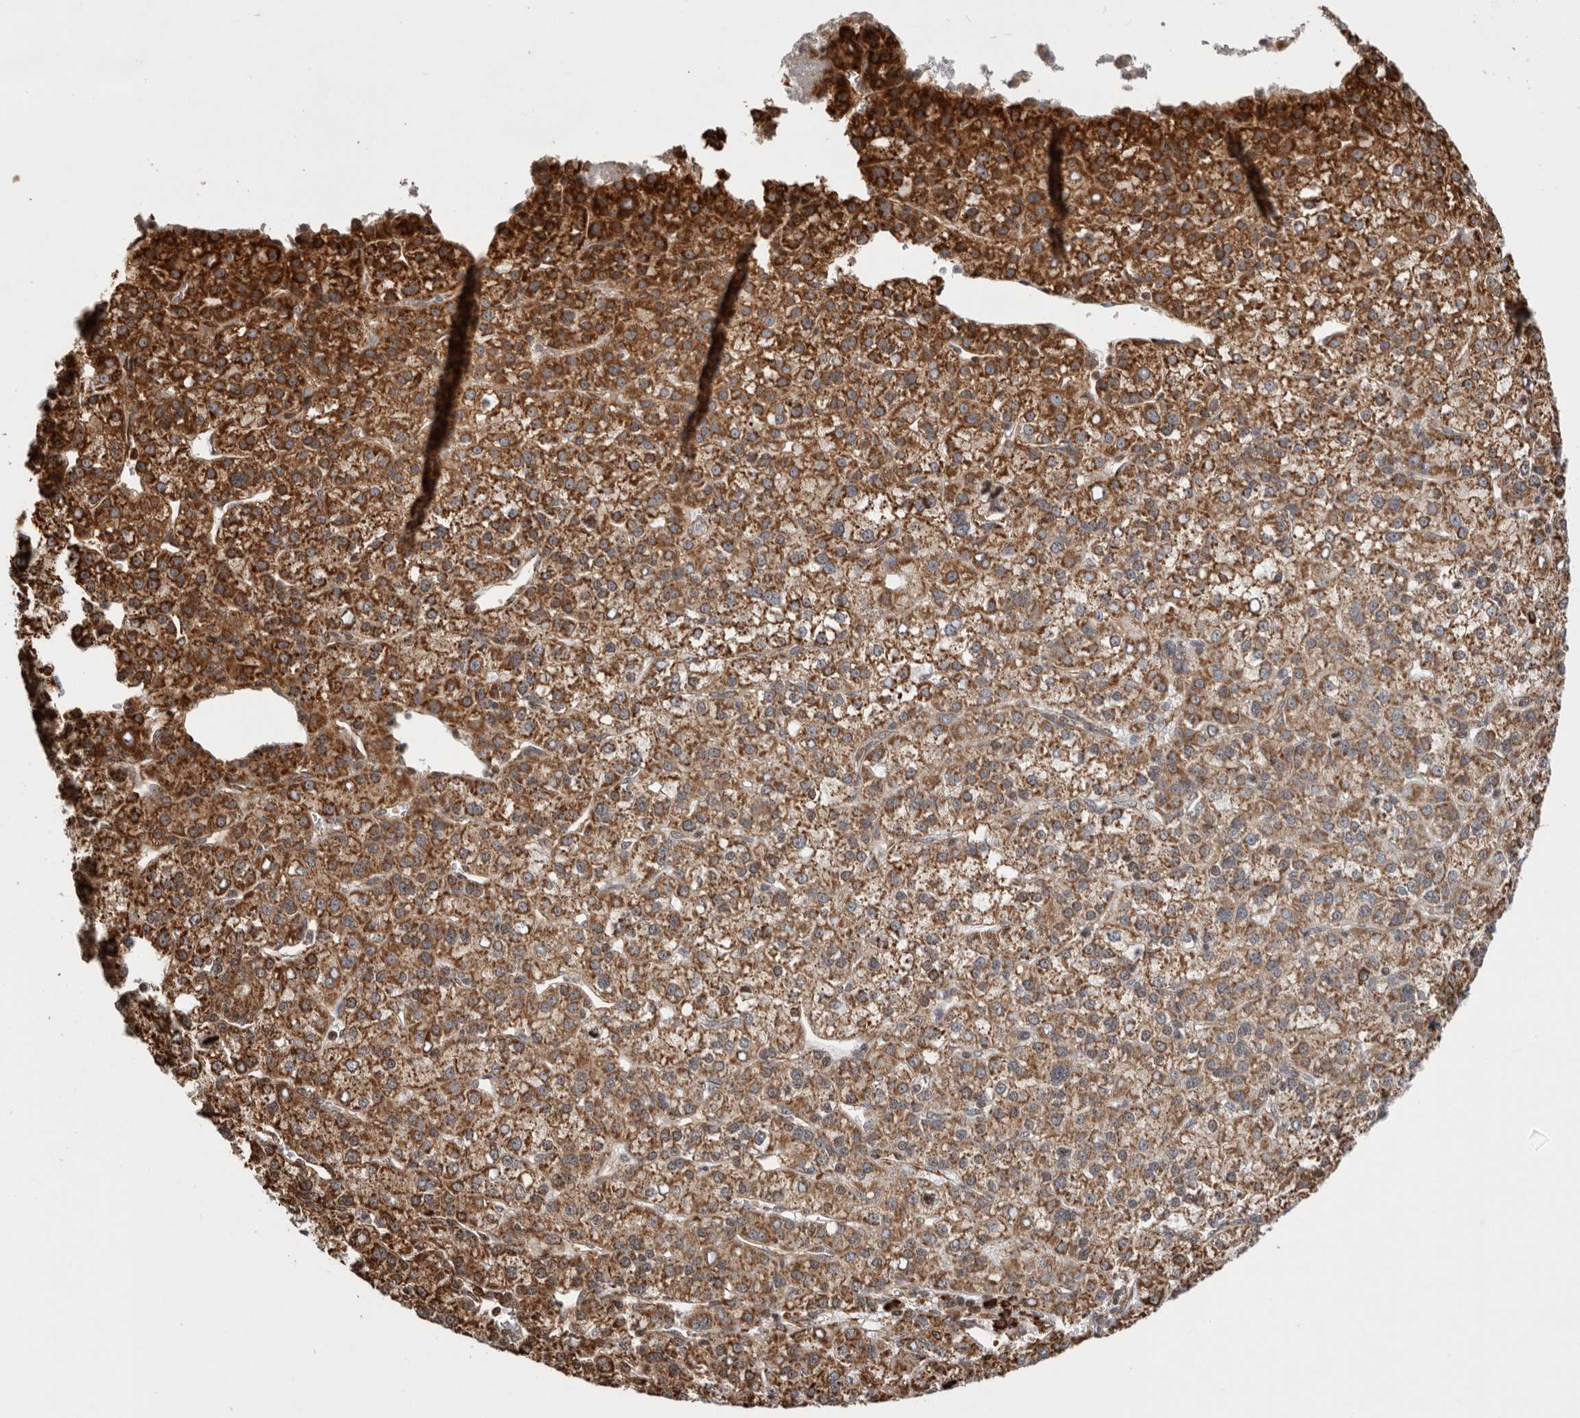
{"staining": {"intensity": "moderate", "quantity": ">75%", "location": "cytoplasmic/membranous"}, "tissue": "liver cancer", "cell_type": "Tumor cells", "image_type": "cancer", "snomed": [{"axis": "morphology", "description": "Carcinoma, Hepatocellular, NOS"}, {"axis": "topography", "description": "Liver"}], "caption": "An image of human liver hepatocellular carcinoma stained for a protein shows moderate cytoplasmic/membranous brown staining in tumor cells. (DAB = brown stain, brightfield microscopy at high magnification).", "gene": "FZD3", "patient": {"sex": "female", "age": 58}}